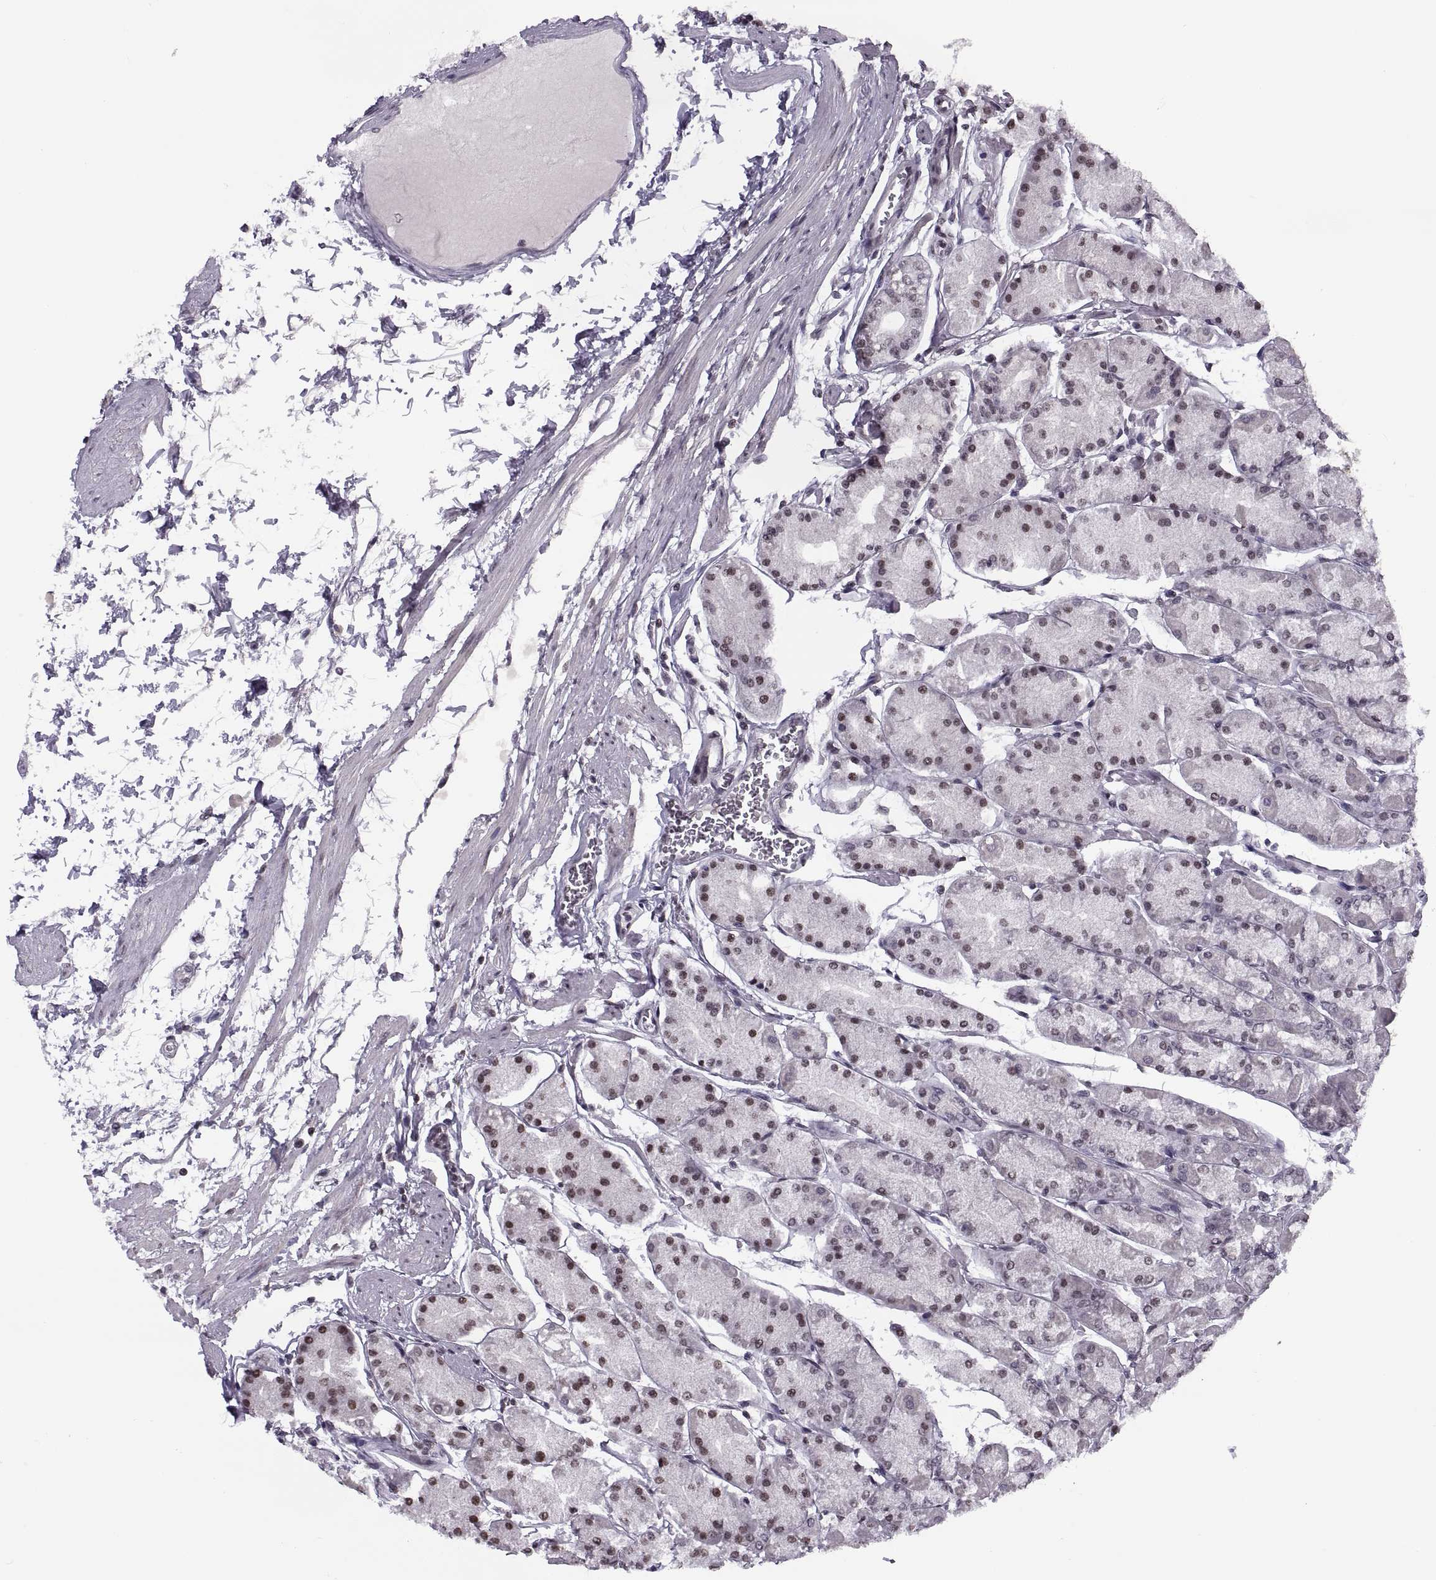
{"staining": {"intensity": "negative", "quantity": "none", "location": "none"}, "tissue": "stomach", "cell_type": "Glandular cells", "image_type": "normal", "snomed": [{"axis": "morphology", "description": "Normal tissue, NOS"}, {"axis": "topography", "description": "Stomach, upper"}], "caption": "Stomach was stained to show a protein in brown. There is no significant positivity in glandular cells. Brightfield microscopy of immunohistochemistry stained with DAB (3,3'-diaminobenzidine) (brown) and hematoxylin (blue), captured at high magnification.", "gene": "H1", "patient": {"sex": "male", "age": 60}}